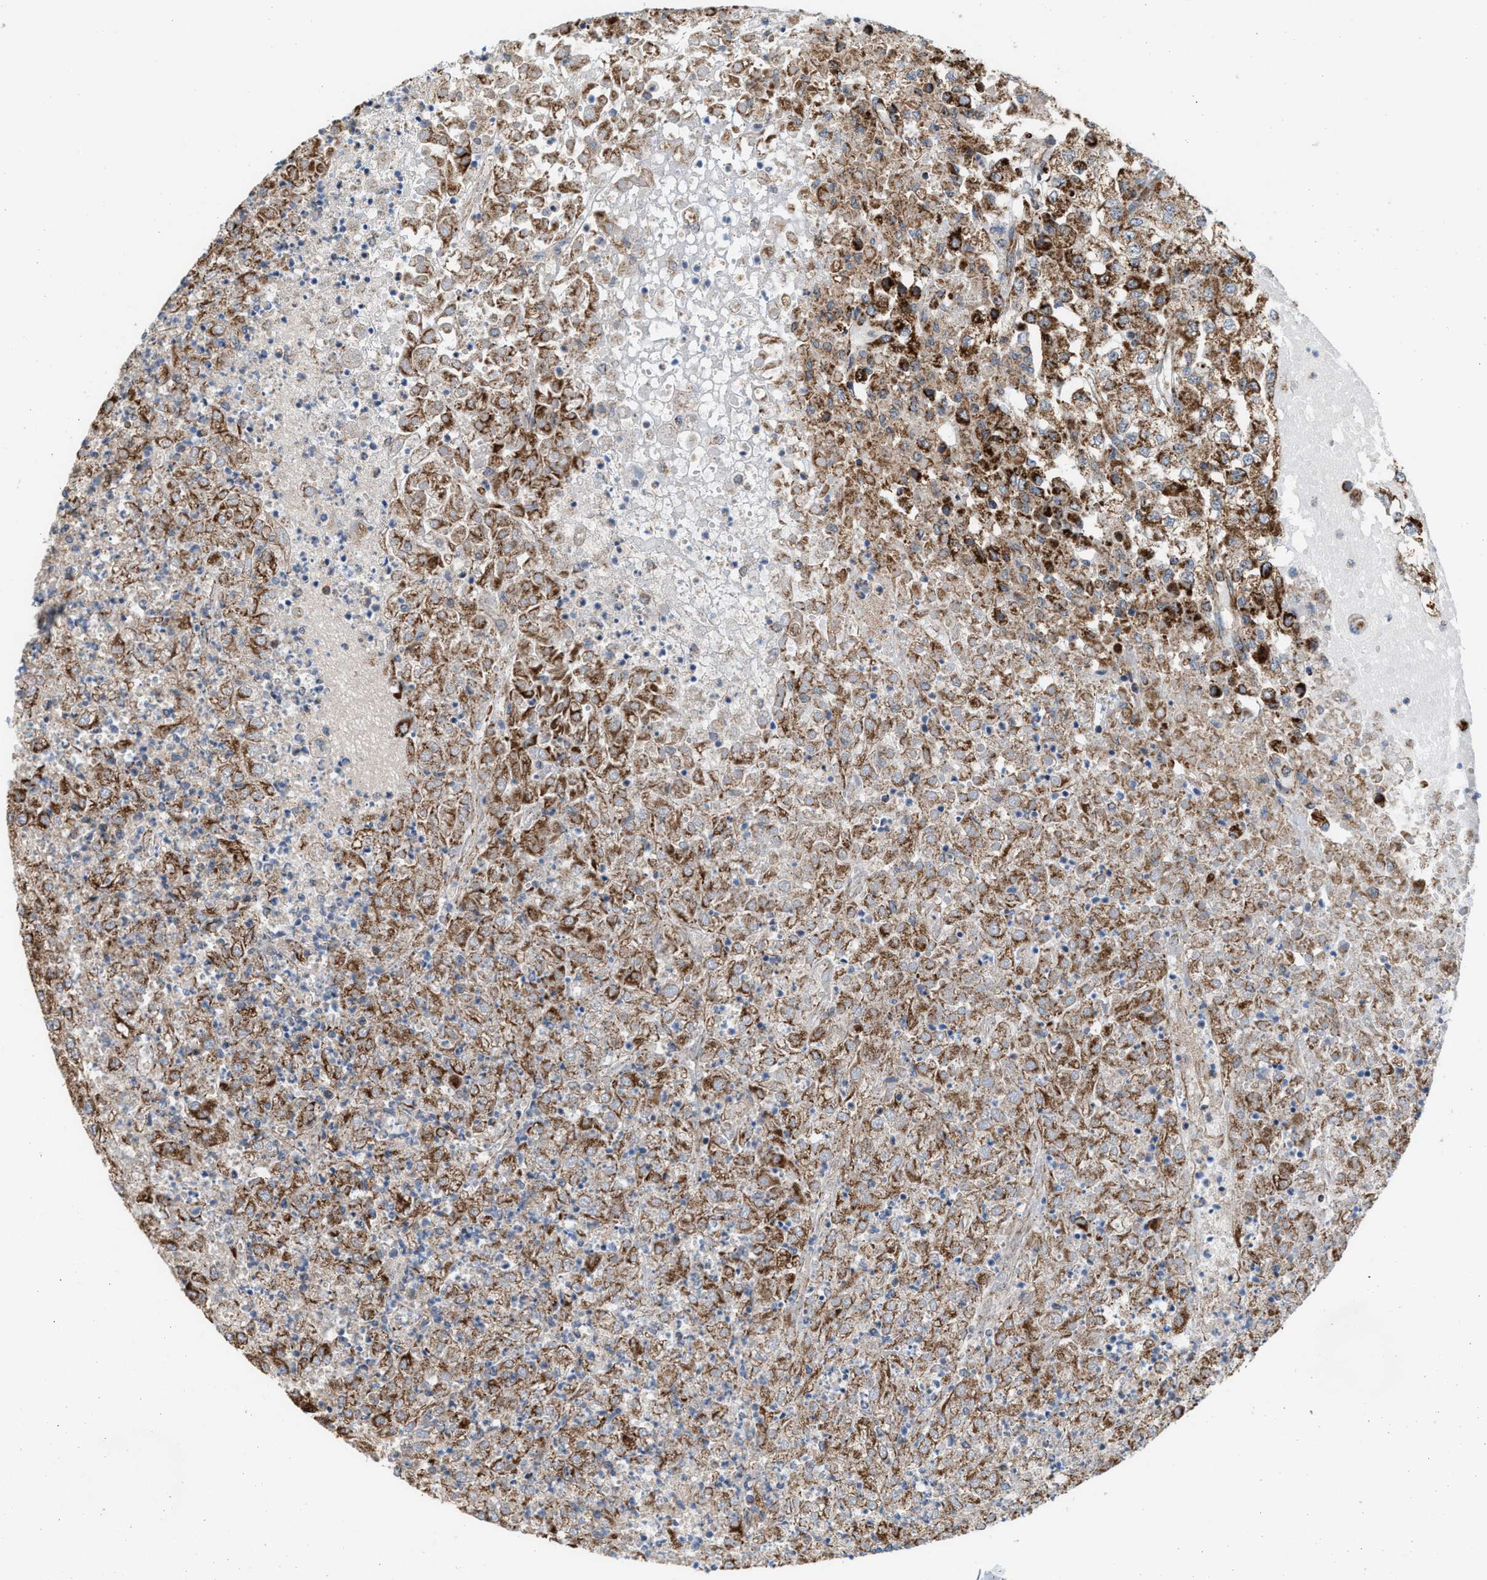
{"staining": {"intensity": "moderate", "quantity": ">75%", "location": "cytoplasmic/membranous"}, "tissue": "renal cancer", "cell_type": "Tumor cells", "image_type": "cancer", "snomed": [{"axis": "morphology", "description": "Adenocarcinoma, NOS"}, {"axis": "topography", "description": "Kidney"}], "caption": "This image exhibits renal cancer (adenocarcinoma) stained with IHC to label a protein in brown. The cytoplasmic/membranous of tumor cells show moderate positivity for the protein. Nuclei are counter-stained blue.", "gene": "SGSM2", "patient": {"sex": "female", "age": 54}}